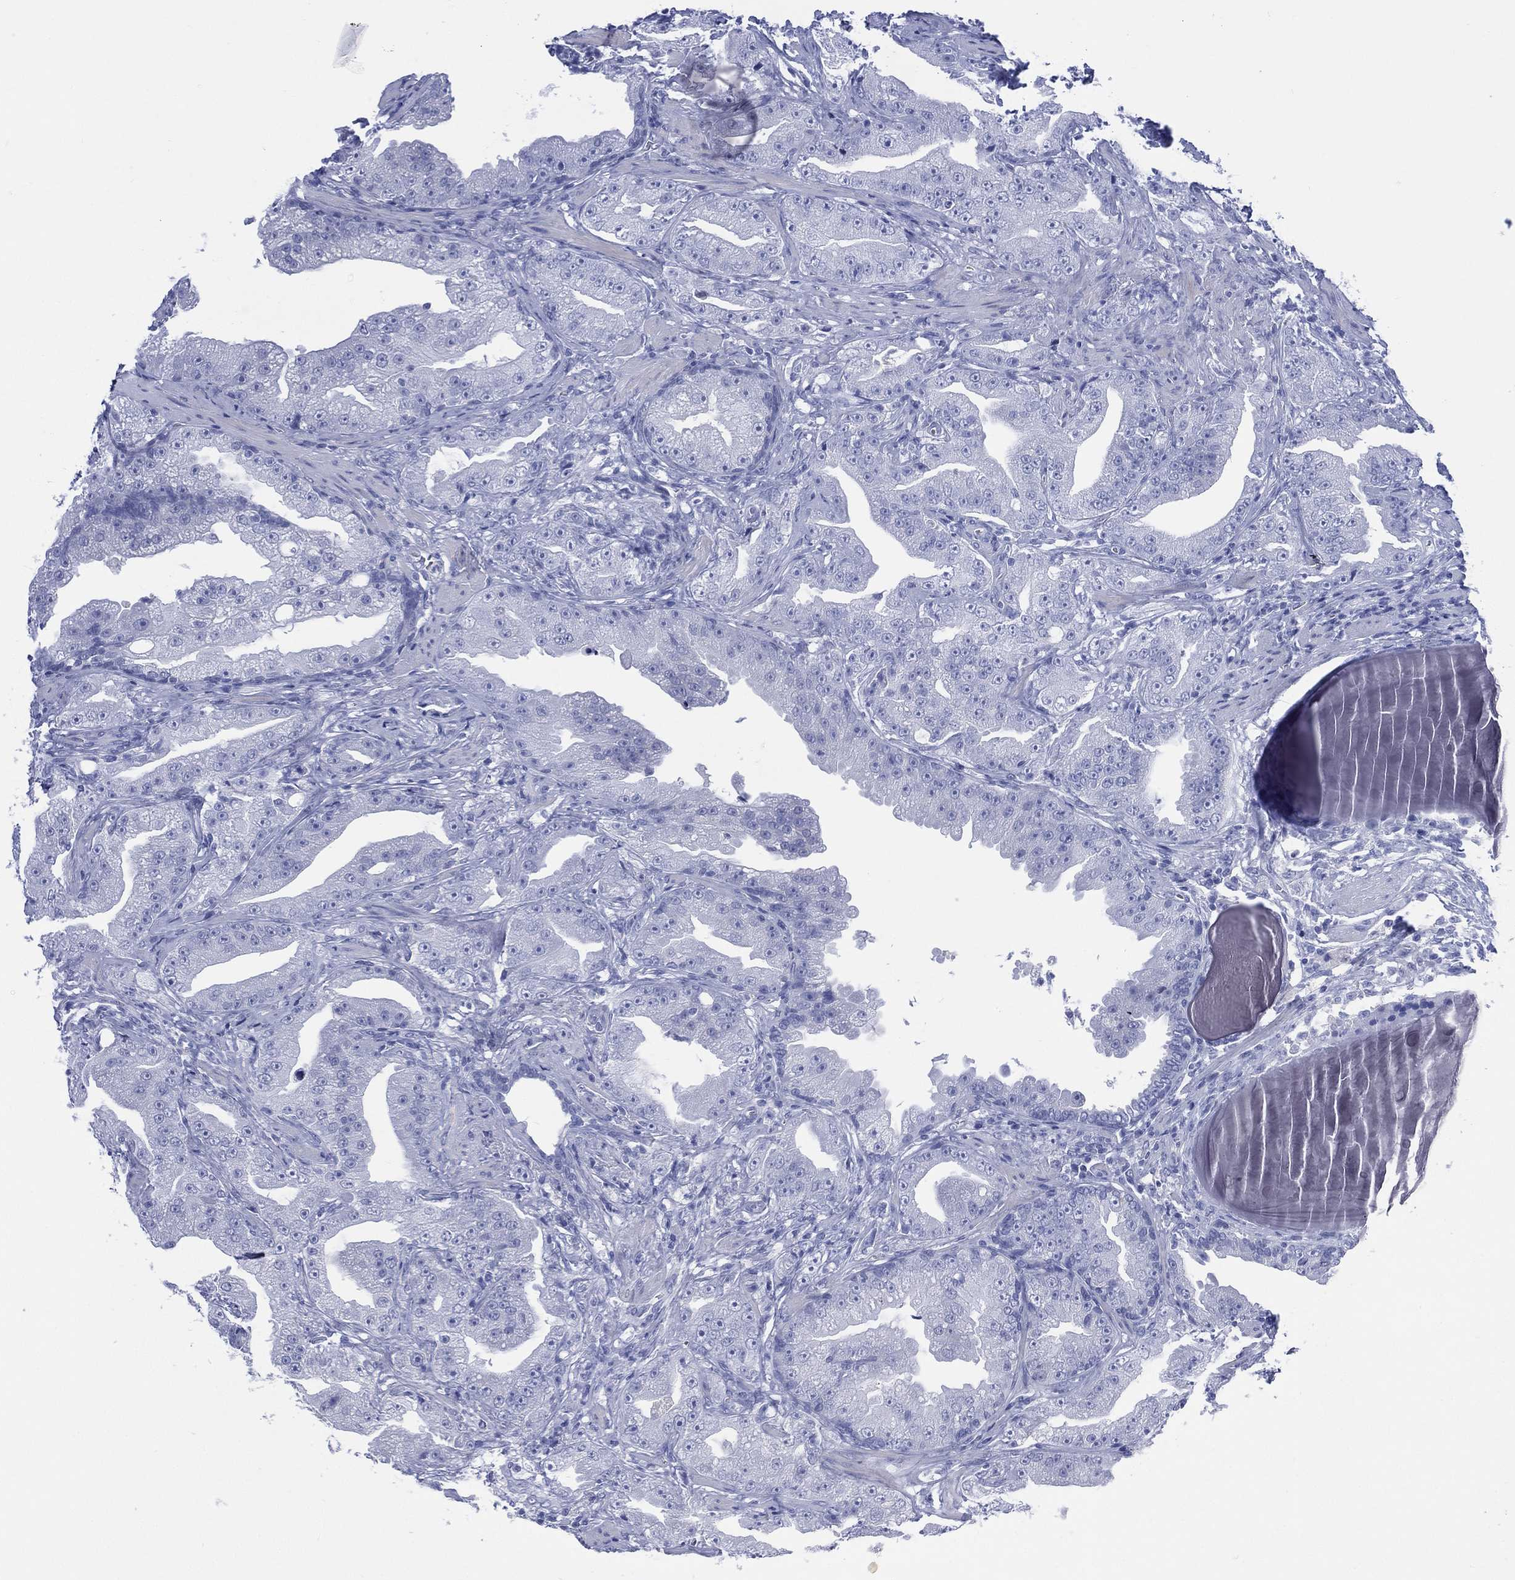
{"staining": {"intensity": "negative", "quantity": "none", "location": "none"}, "tissue": "prostate cancer", "cell_type": "Tumor cells", "image_type": "cancer", "snomed": [{"axis": "morphology", "description": "Adenocarcinoma, Low grade"}, {"axis": "topography", "description": "Prostate"}], "caption": "This is an IHC photomicrograph of prostate low-grade adenocarcinoma. There is no positivity in tumor cells.", "gene": "LRRD1", "patient": {"sex": "male", "age": 62}}